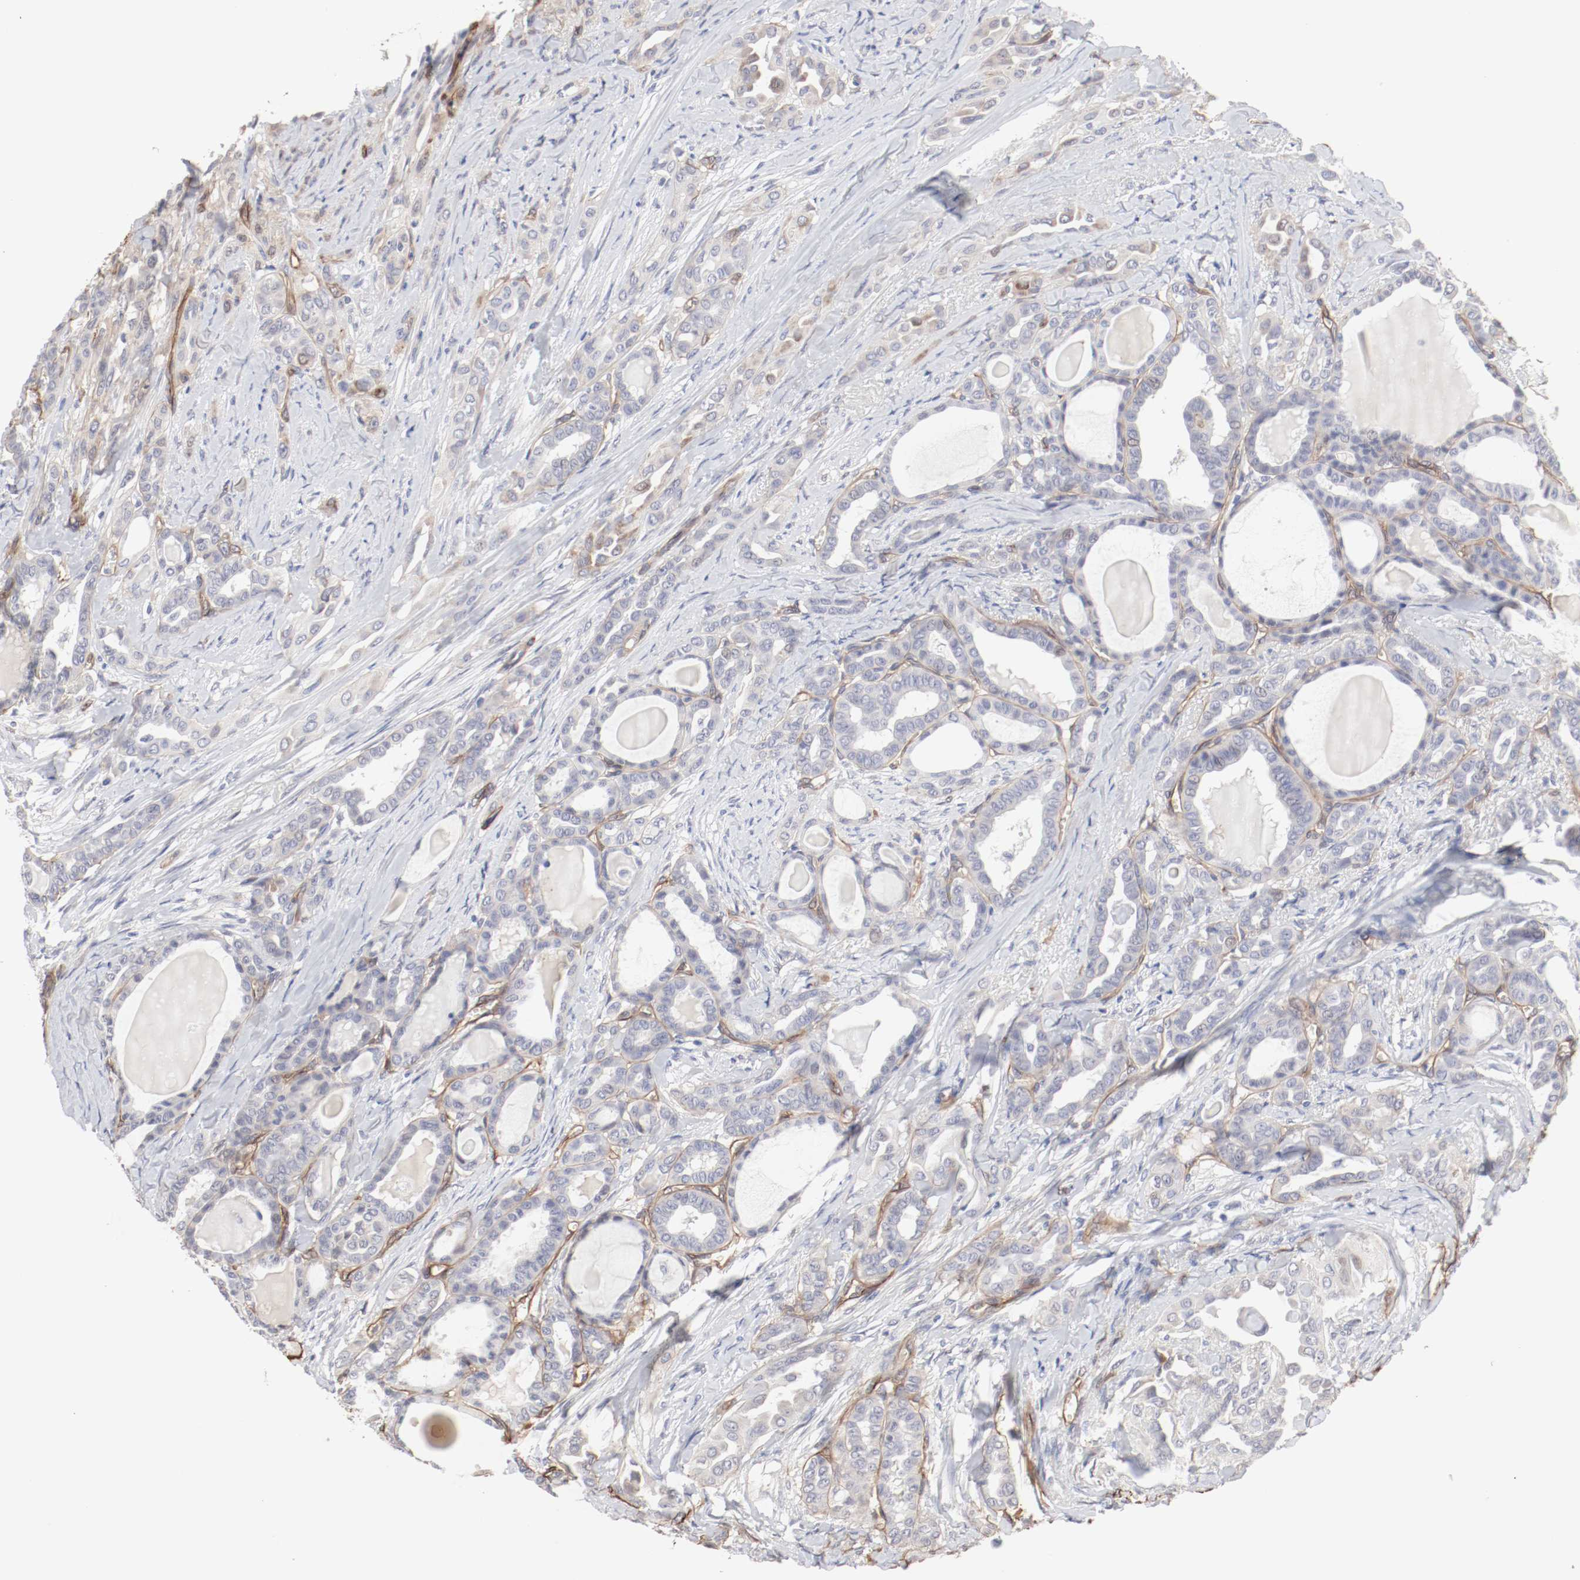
{"staining": {"intensity": "negative", "quantity": "none", "location": "none"}, "tissue": "thyroid cancer", "cell_type": "Tumor cells", "image_type": "cancer", "snomed": [{"axis": "morphology", "description": "Carcinoma, NOS"}, {"axis": "topography", "description": "Thyroid gland"}], "caption": "Photomicrograph shows no protein staining in tumor cells of thyroid carcinoma tissue.", "gene": "MAGED4", "patient": {"sex": "female", "age": 91}}